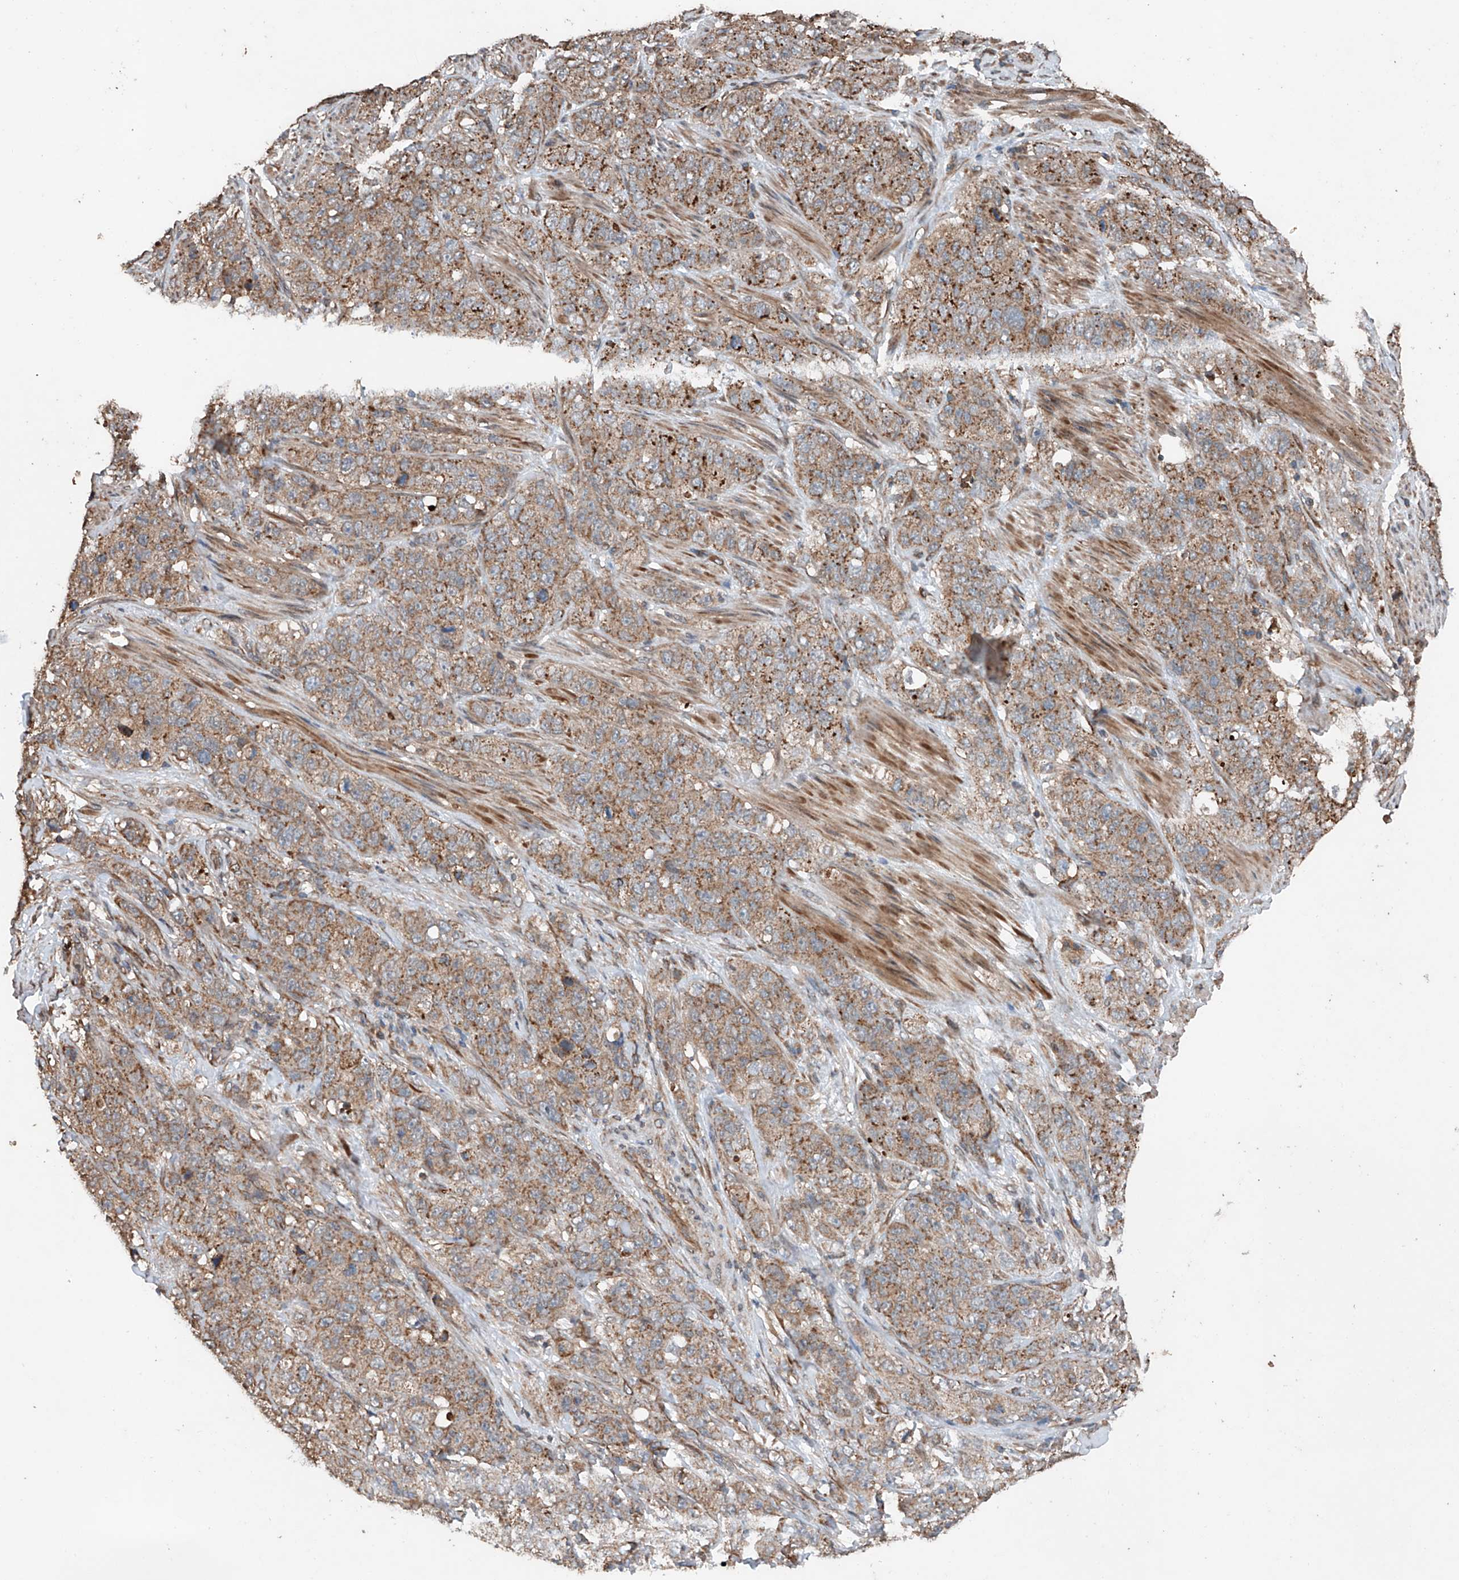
{"staining": {"intensity": "moderate", "quantity": ">75%", "location": "cytoplasmic/membranous"}, "tissue": "stomach cancer", "cell_type": "Tumor cells", "image_type": "cancer", "snomed": [{"axis": "morphology", "description": "Adenocarcinoma, NOS"}, {"axis": "topography", "description": "Stomach"}], "caption": "Stomach adenocarcinoma was stained to show a protein in brown. There is medium levels of moderate cytoplasmic/membranous positivity in approximately >75% of tumor cells.", "gene": "AP4B1", "patient": {"sex": "male", "age": 48}}